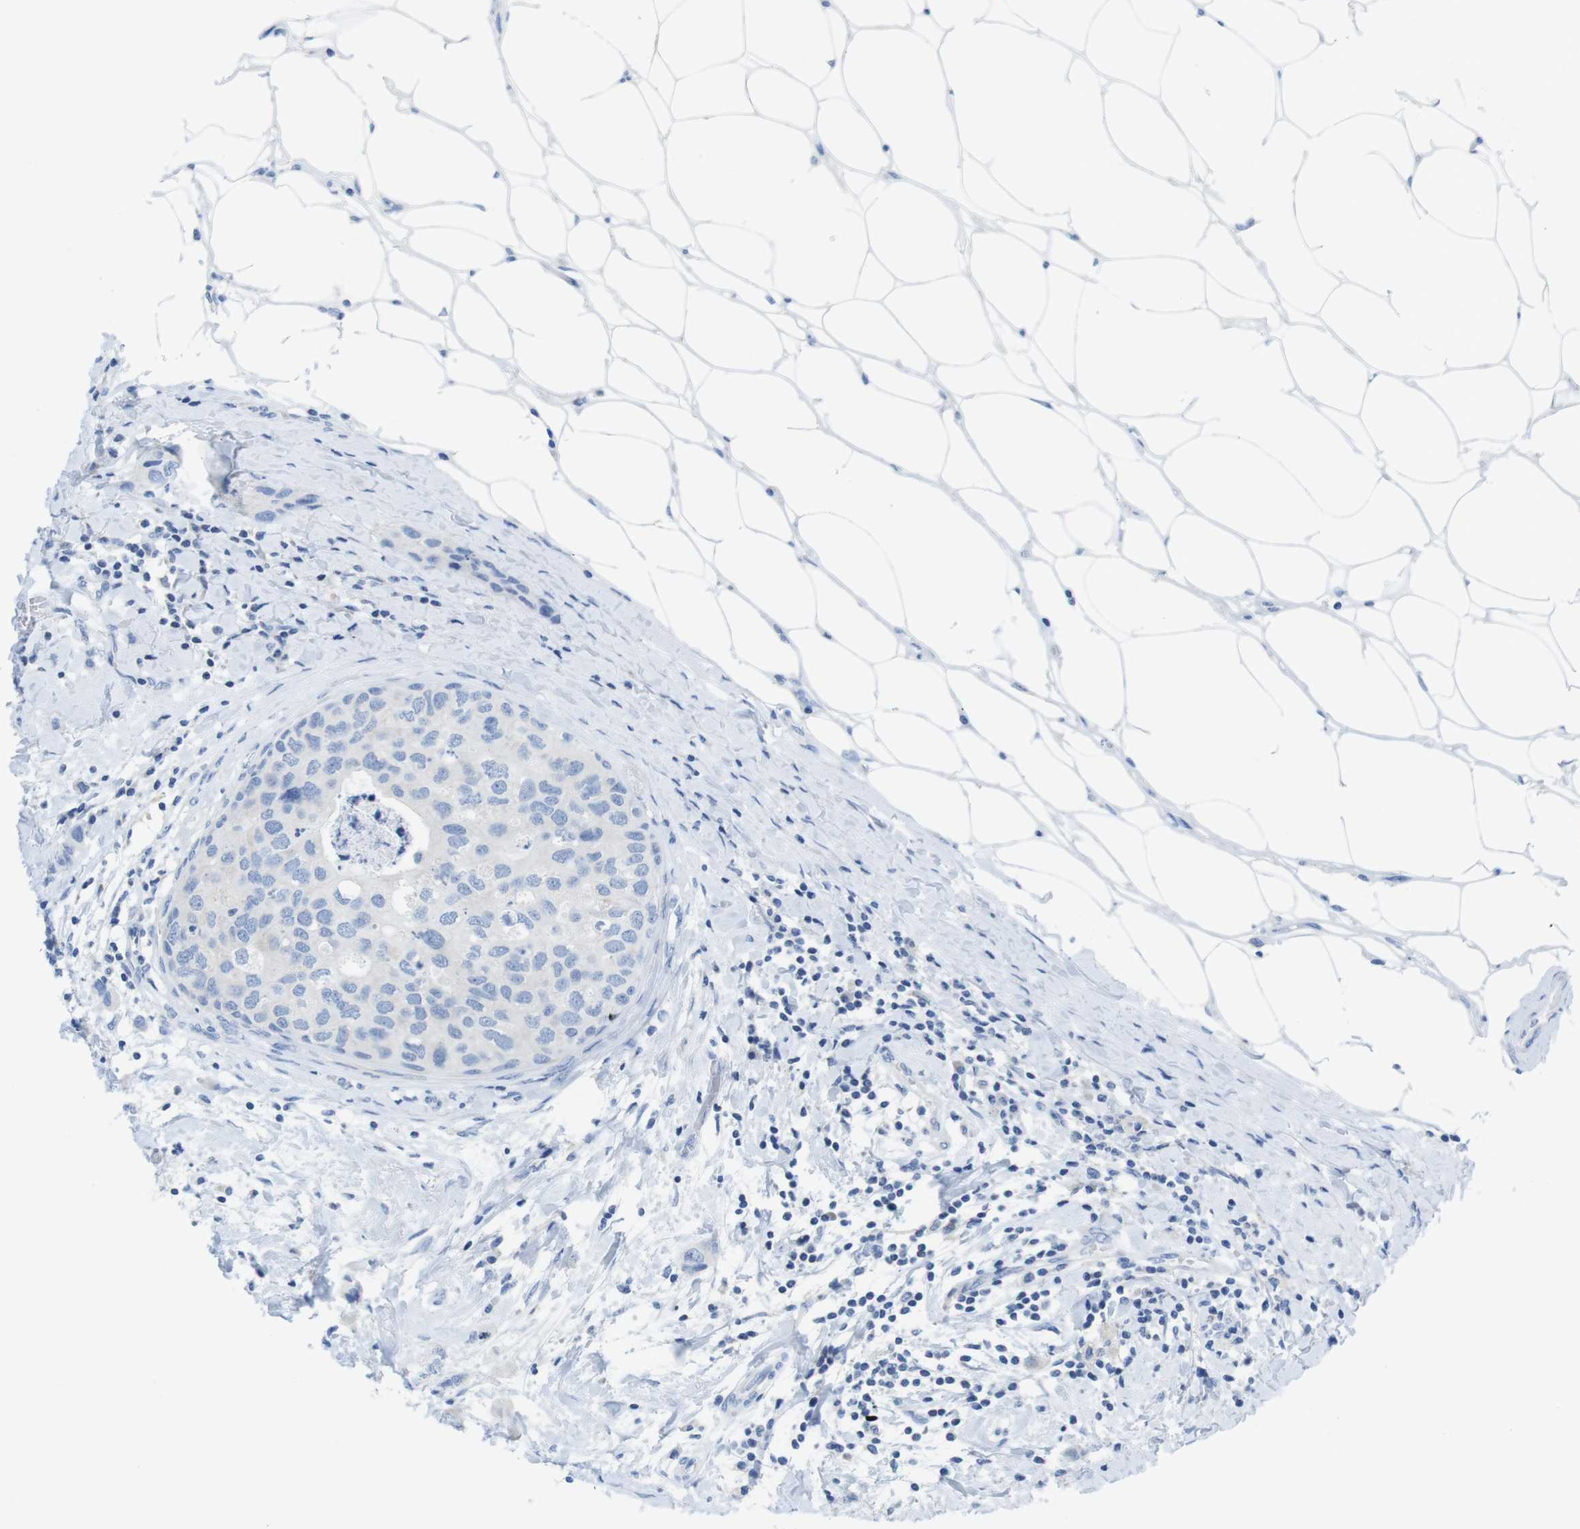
{"staining": {"intensity": "negative", "quantity": "none", "location": "none"}, "tissue": "breast cancer", "cell_type": "Tumor cells", "image_type": "cancer", "snomed": [{"axis": "morphology", "description": "Duct carcinoma"}, {"axis": "topography", "description": "Breast"}], "caption": "IHC of intraductal carcinoma (breast) displays no staining in tumor cells.", "gene": "ASIC5", "patient": {"sex": "female", "age": 50}}